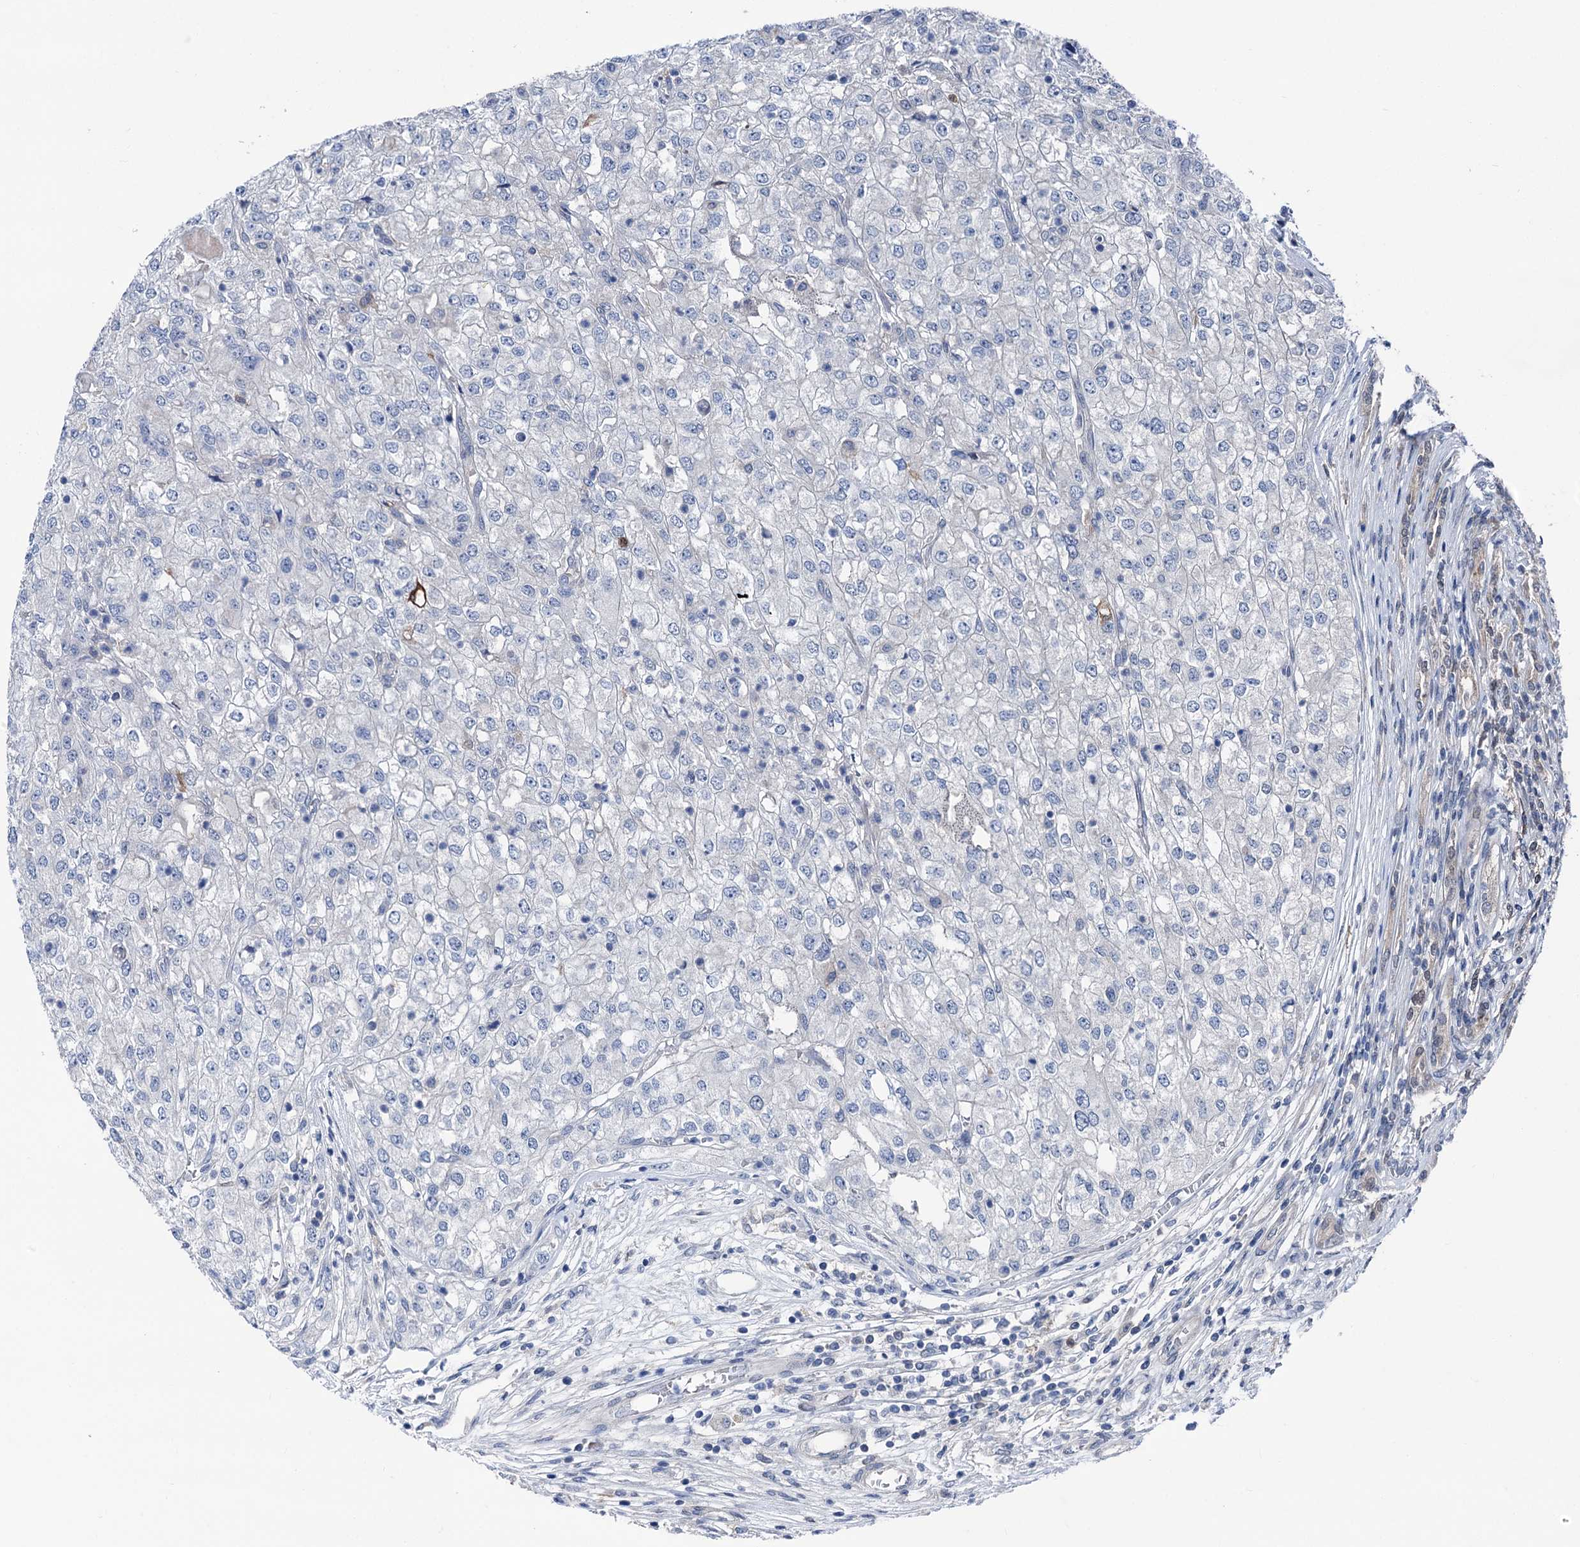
{"staining": {"intensity": "negative", "quantity": "none", "location": "none"}, "tissue": "renal cancer", "cell_type": "Tumor cells", "image_type": "cancer", "snomed": [{"axis": "morphology", "description": "Adenocarcinoma, NOS"}, {"axis": "topography", "description": "Kidney"}], "caption": "A micrograph of human renal cancer (adenocarcinoma) is negative for staining in tumor cells.", "gene": "GLO1", "patient": {"sex": "female", "age": 54}}